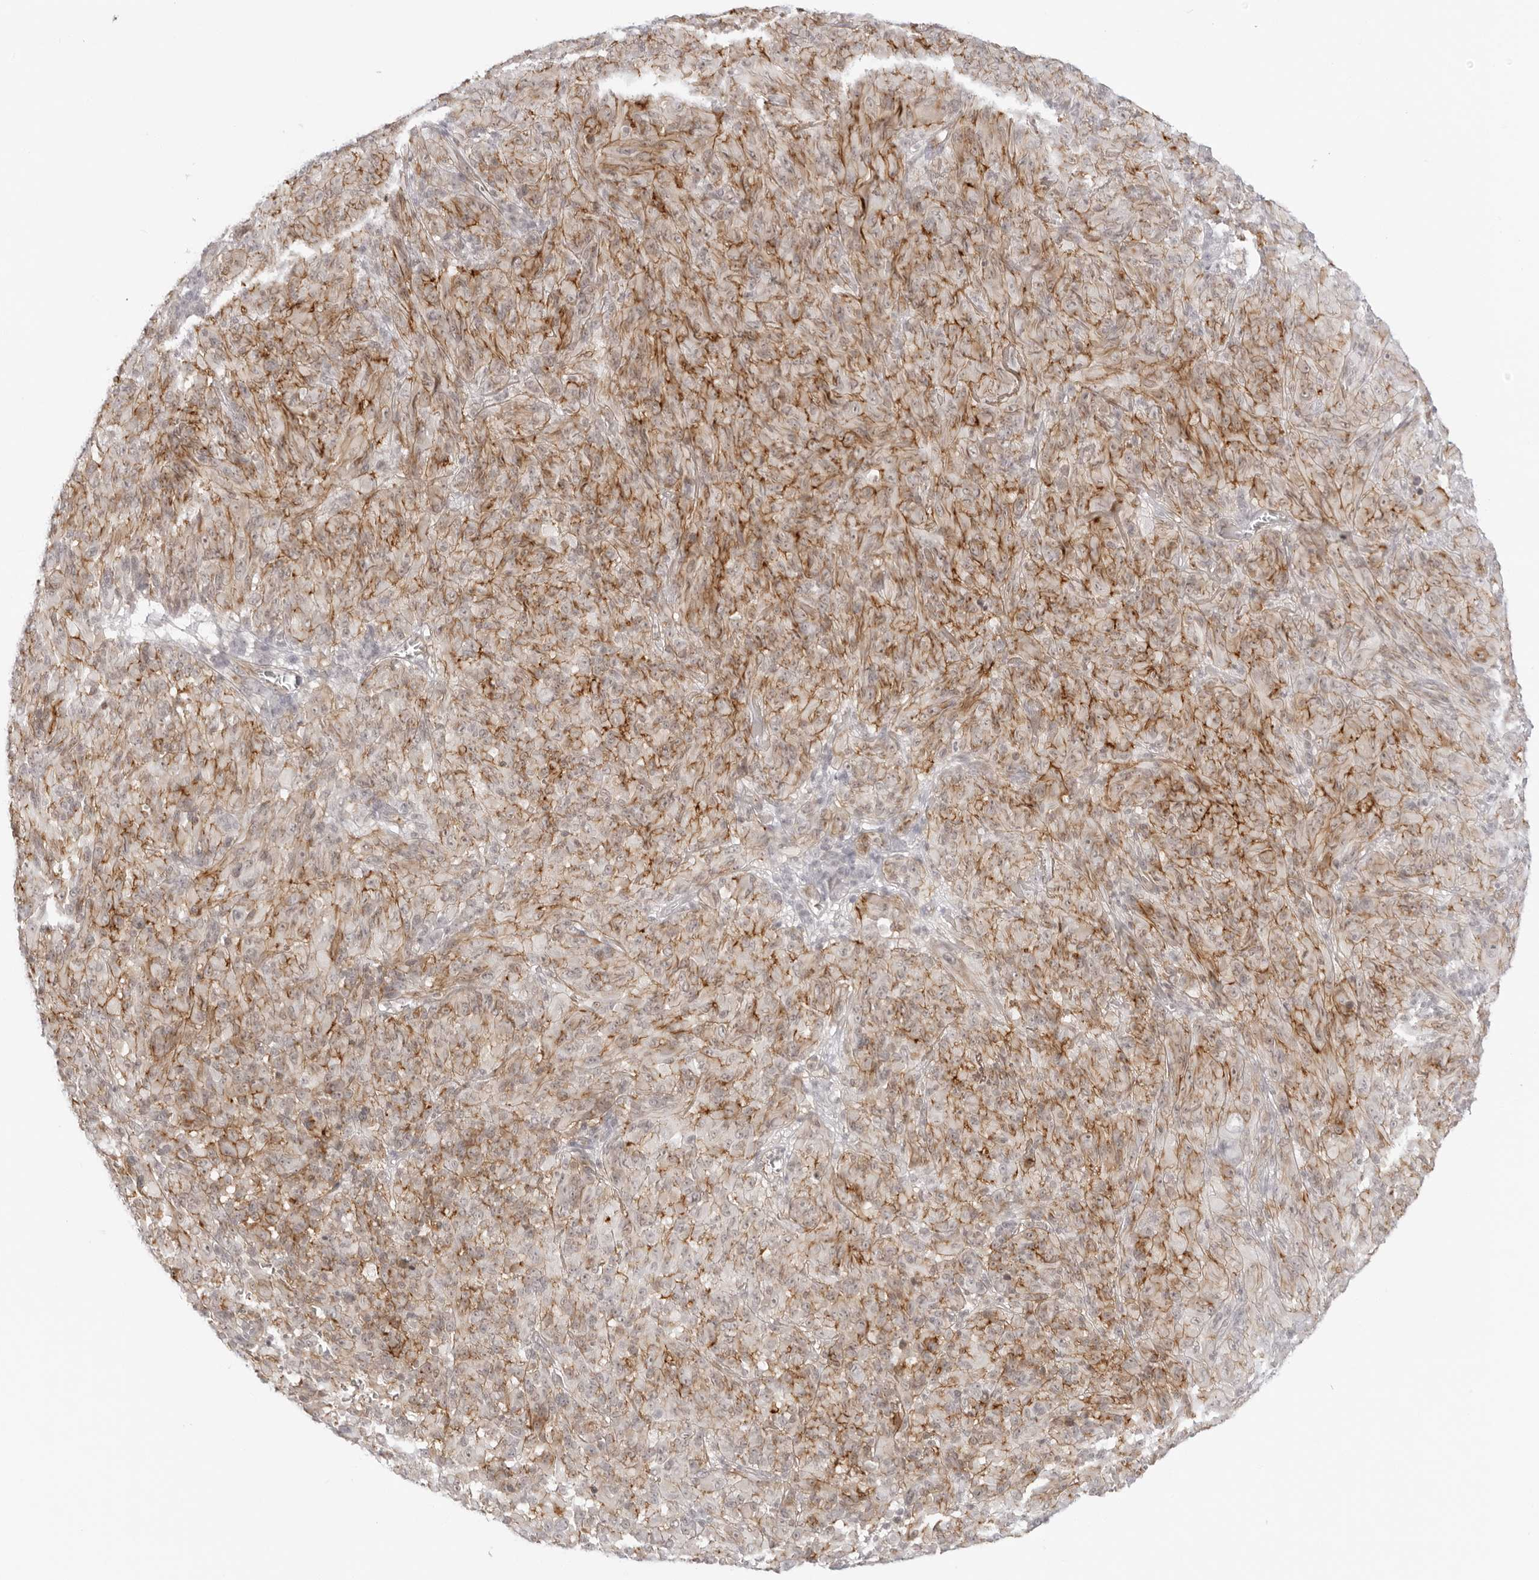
{"staining": {"intensity": "moderate", "quantity": ">75%", "location": "cytoplasmic/membranous"}, "tissue": "melanoma", "cell_type": "Tumor cells", "image_type": "cancer", "snomed": [{"axis": "morphology", "description": "Malignant melanoma, NOS"}, {"axis": "topography", "description": "Skin of head"}], "caption": "Moderate cytoplasmic/membranous positivity for a protein is appreciated in about >75% of tumor cells of malignant melanoma using immunohistochemistry.", "gene": "TRAPPC3", "patient": {"sex": "male", "age": 96}}